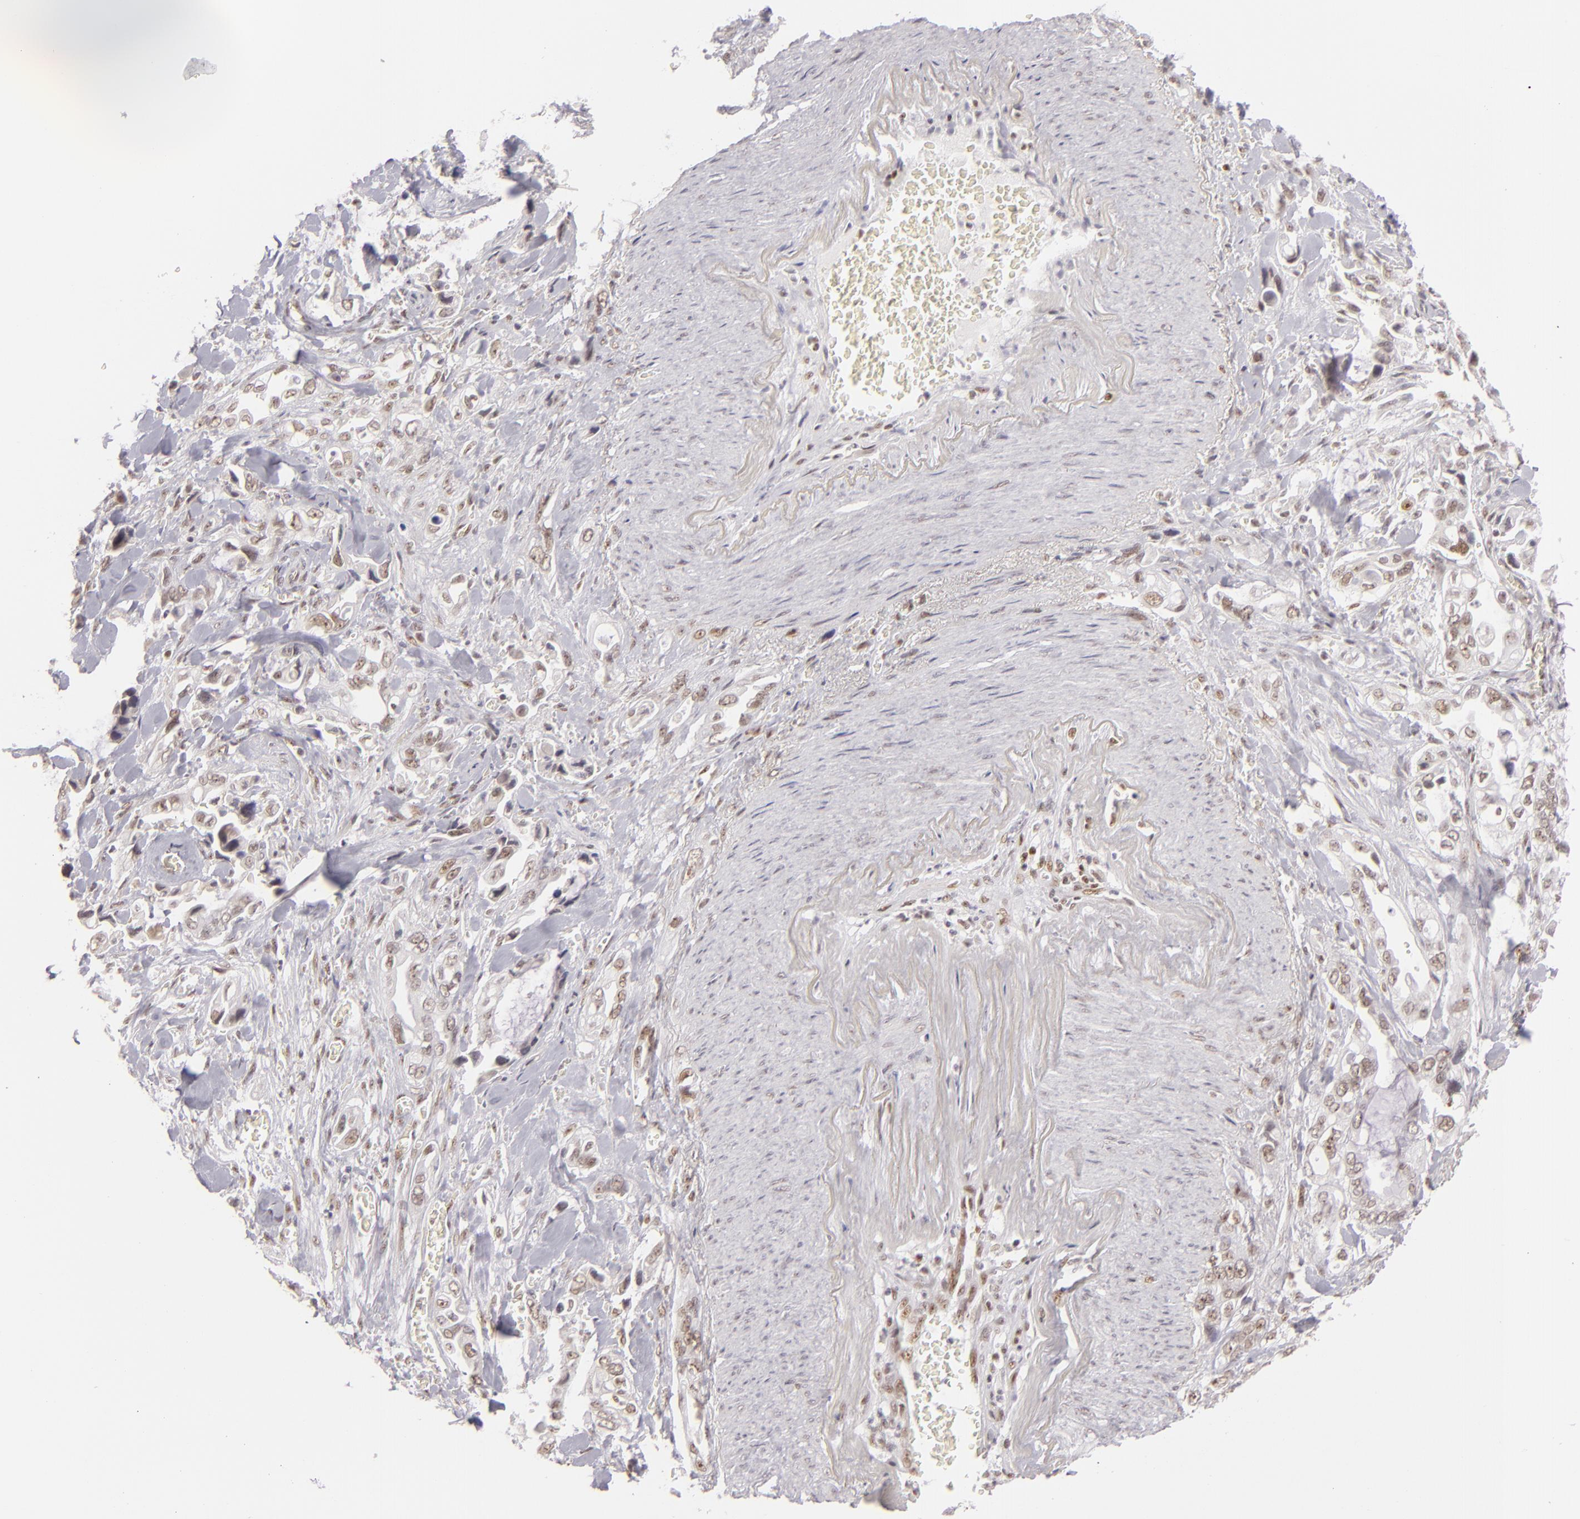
{"staining": {"intensity": "moderate", "quantity": ">75%", "location": "nuclear"}, "tissue": "pancreatic cancer", "cell_type": "Tumor cells", "image_type": "cancer", "snomed": [{"axis": "morphology", "description": "Adenocarcinoma, NOS"}, {"axis": "topography", "description": "Pancreas"}], "caption": "Pancreatic cancer (adenocarcinoma) stained with a brown dye reveals moderate nuclear positive staining in approximately >75% of tumor cells.", "gene": "DAXX", "patient": {"sex": "male", "age": 69}}